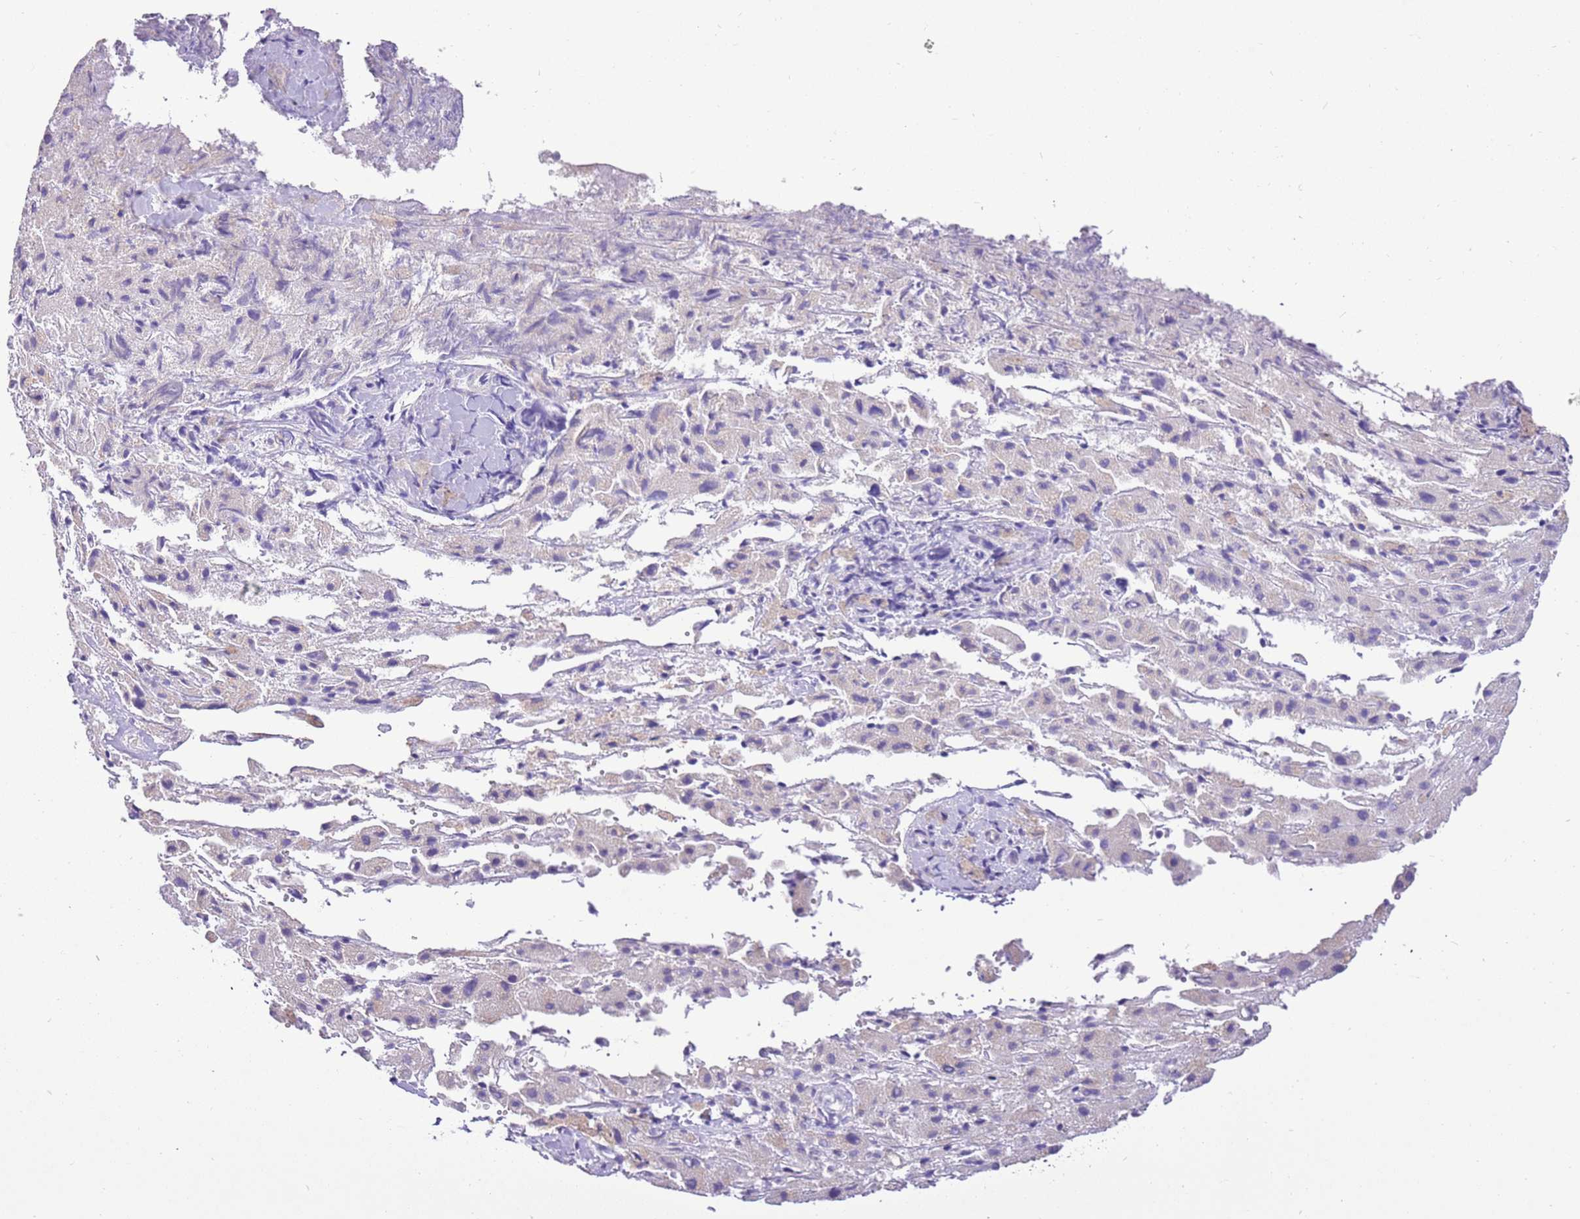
{"staining": {"intensity": "negative", "quantity": "none", "location": "none"}, "tissue": "liver cancer", "cell_type": "Tumor cells", "image_type": "cancer", "snomed": [{"axis": "morphology", "description": "Carcinoma, Hepatocellular, NOS"}, {"axis": "topography", "description": "Liver"}], "caption": "This image is of liver cancer (hepatocellular carcinoma) stained with immunohistochemistry (IHC) to label a protein in brown with the nuclei are counter-stained blue. There is no positivity in tumor cells.", "gene": "GLCE", "patient": {"sex": "female", "age": 58}}